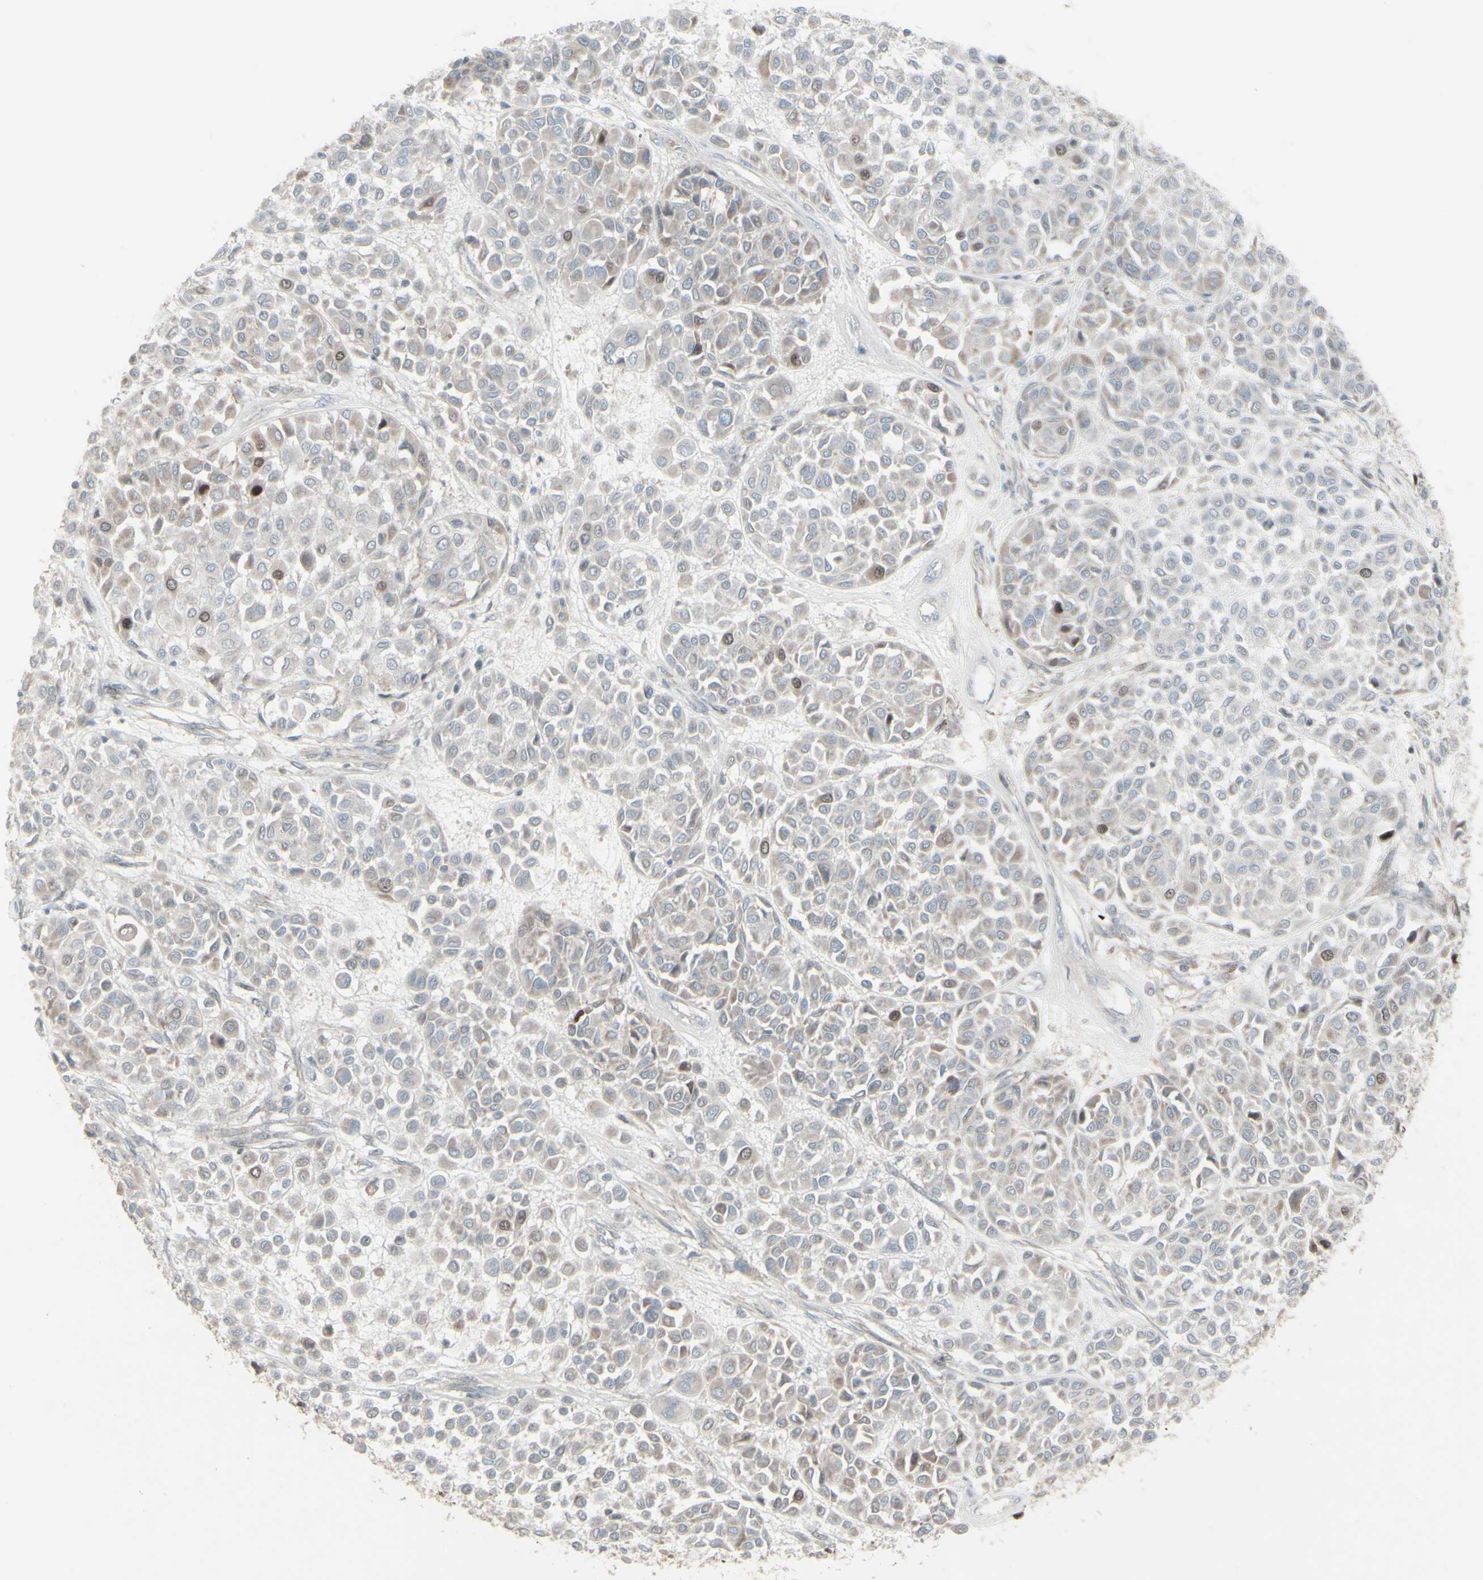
{"staining": {"intensity": "strong", "quantity": "<25%", "location": "cytoplasmic/membranous,nuclear"}, "tissue": "melanoma", "cell_type": "Tumor cells", "image_type": "cancer", "snomed": [{"axis": "morphology", "description": "Malignant melanoma, Metastatic site"}, {"axis": "topography", "description": "Soft tissue"}], "caption": "Human melanoma stained with a brown dye exhibits strong cytoplasmic/membranous and nuclear positive staining in about <25% of tumor cells.", "gene": "GMNN", "patient": {"sex": "male", "age": 41}}